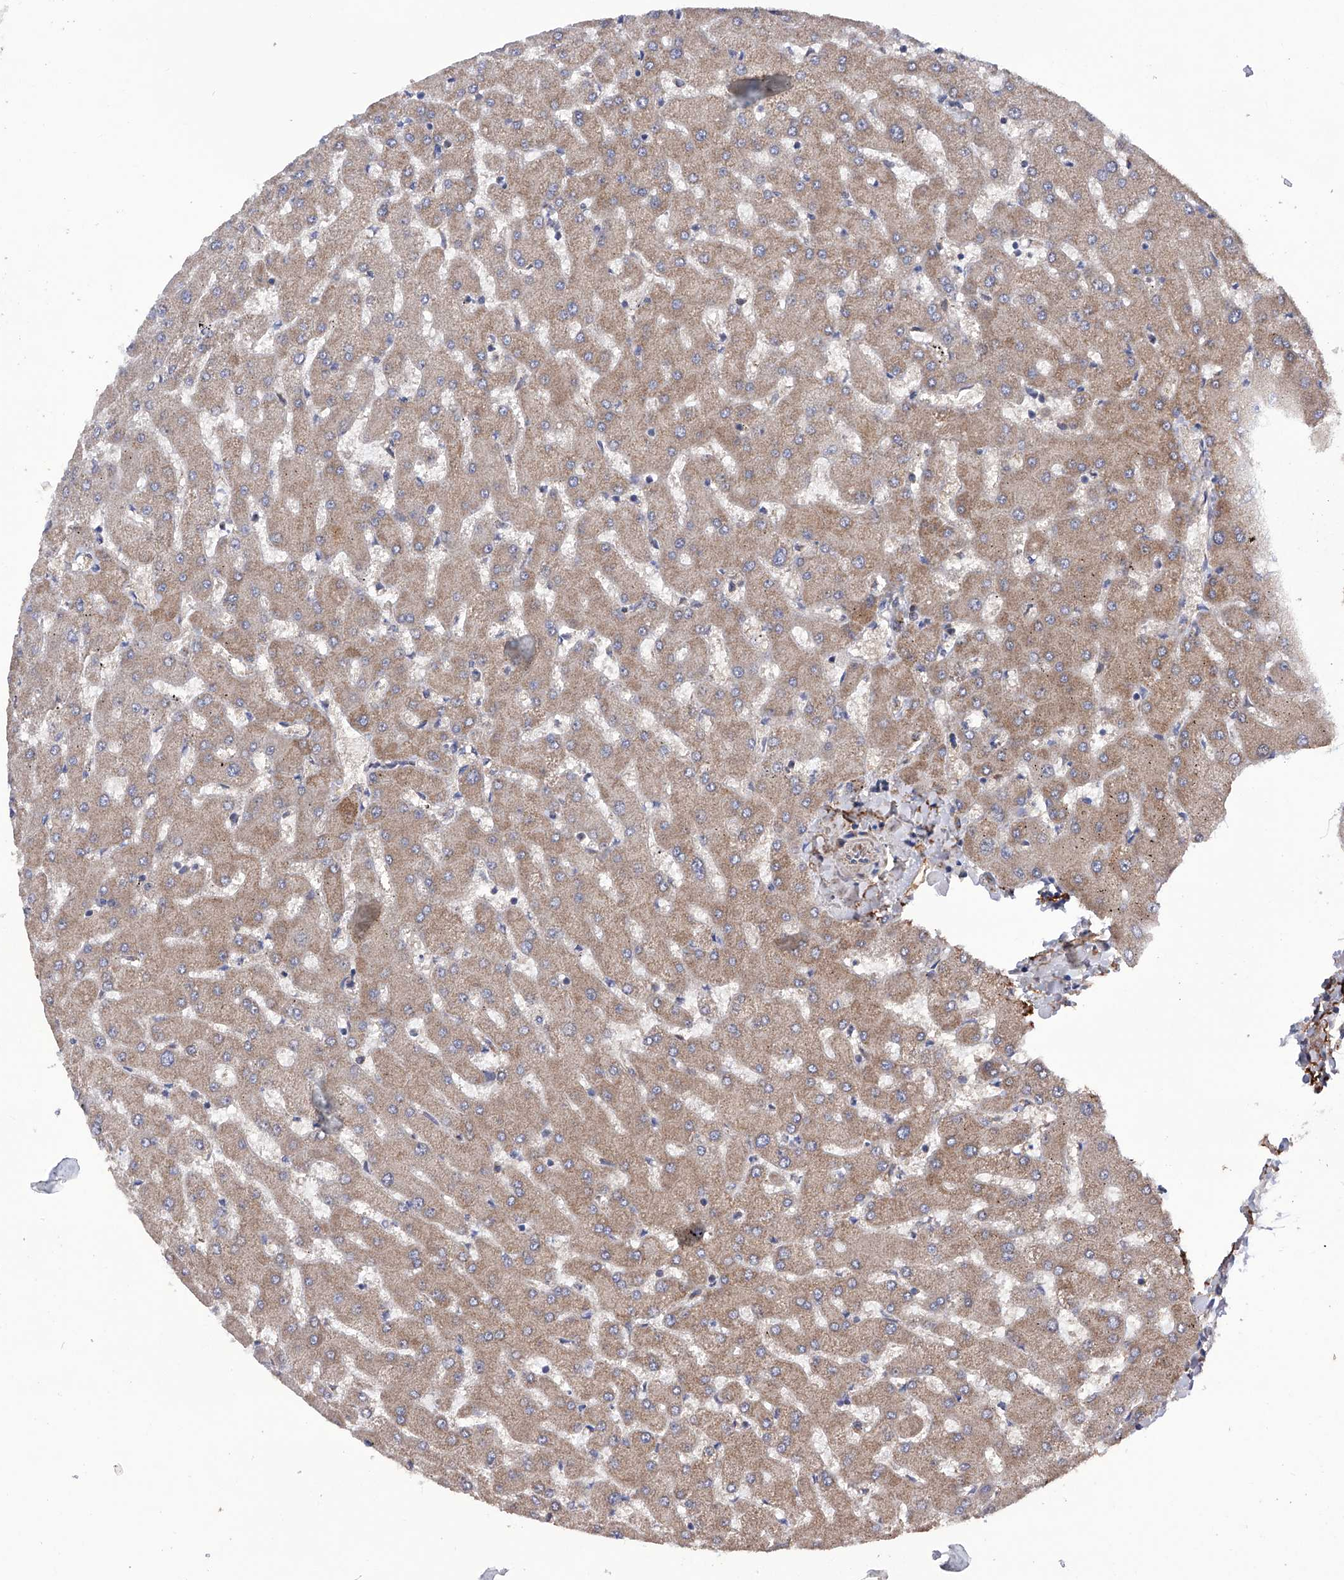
{"staining": {"intensity": "weak", "quantity": ">75%", "location": "cytoplasmic/membranous"}, "tissue": "liver", "cell_type": "Cholangiocytes", "image_type": "normal", "snomed": [{"axis": "morphology", "description": "Normal tissue, NOS"}, {"axis": "topography", "description": "Liver"}], "caption": "DAB immunohistochemical staining of benign liver reveals weak cytoplasmic/membranous protein expression in approximately >75% of cholangiocytes.", "gene": "EFCAB2", "patient": {"sex": "female", "age": 63}}